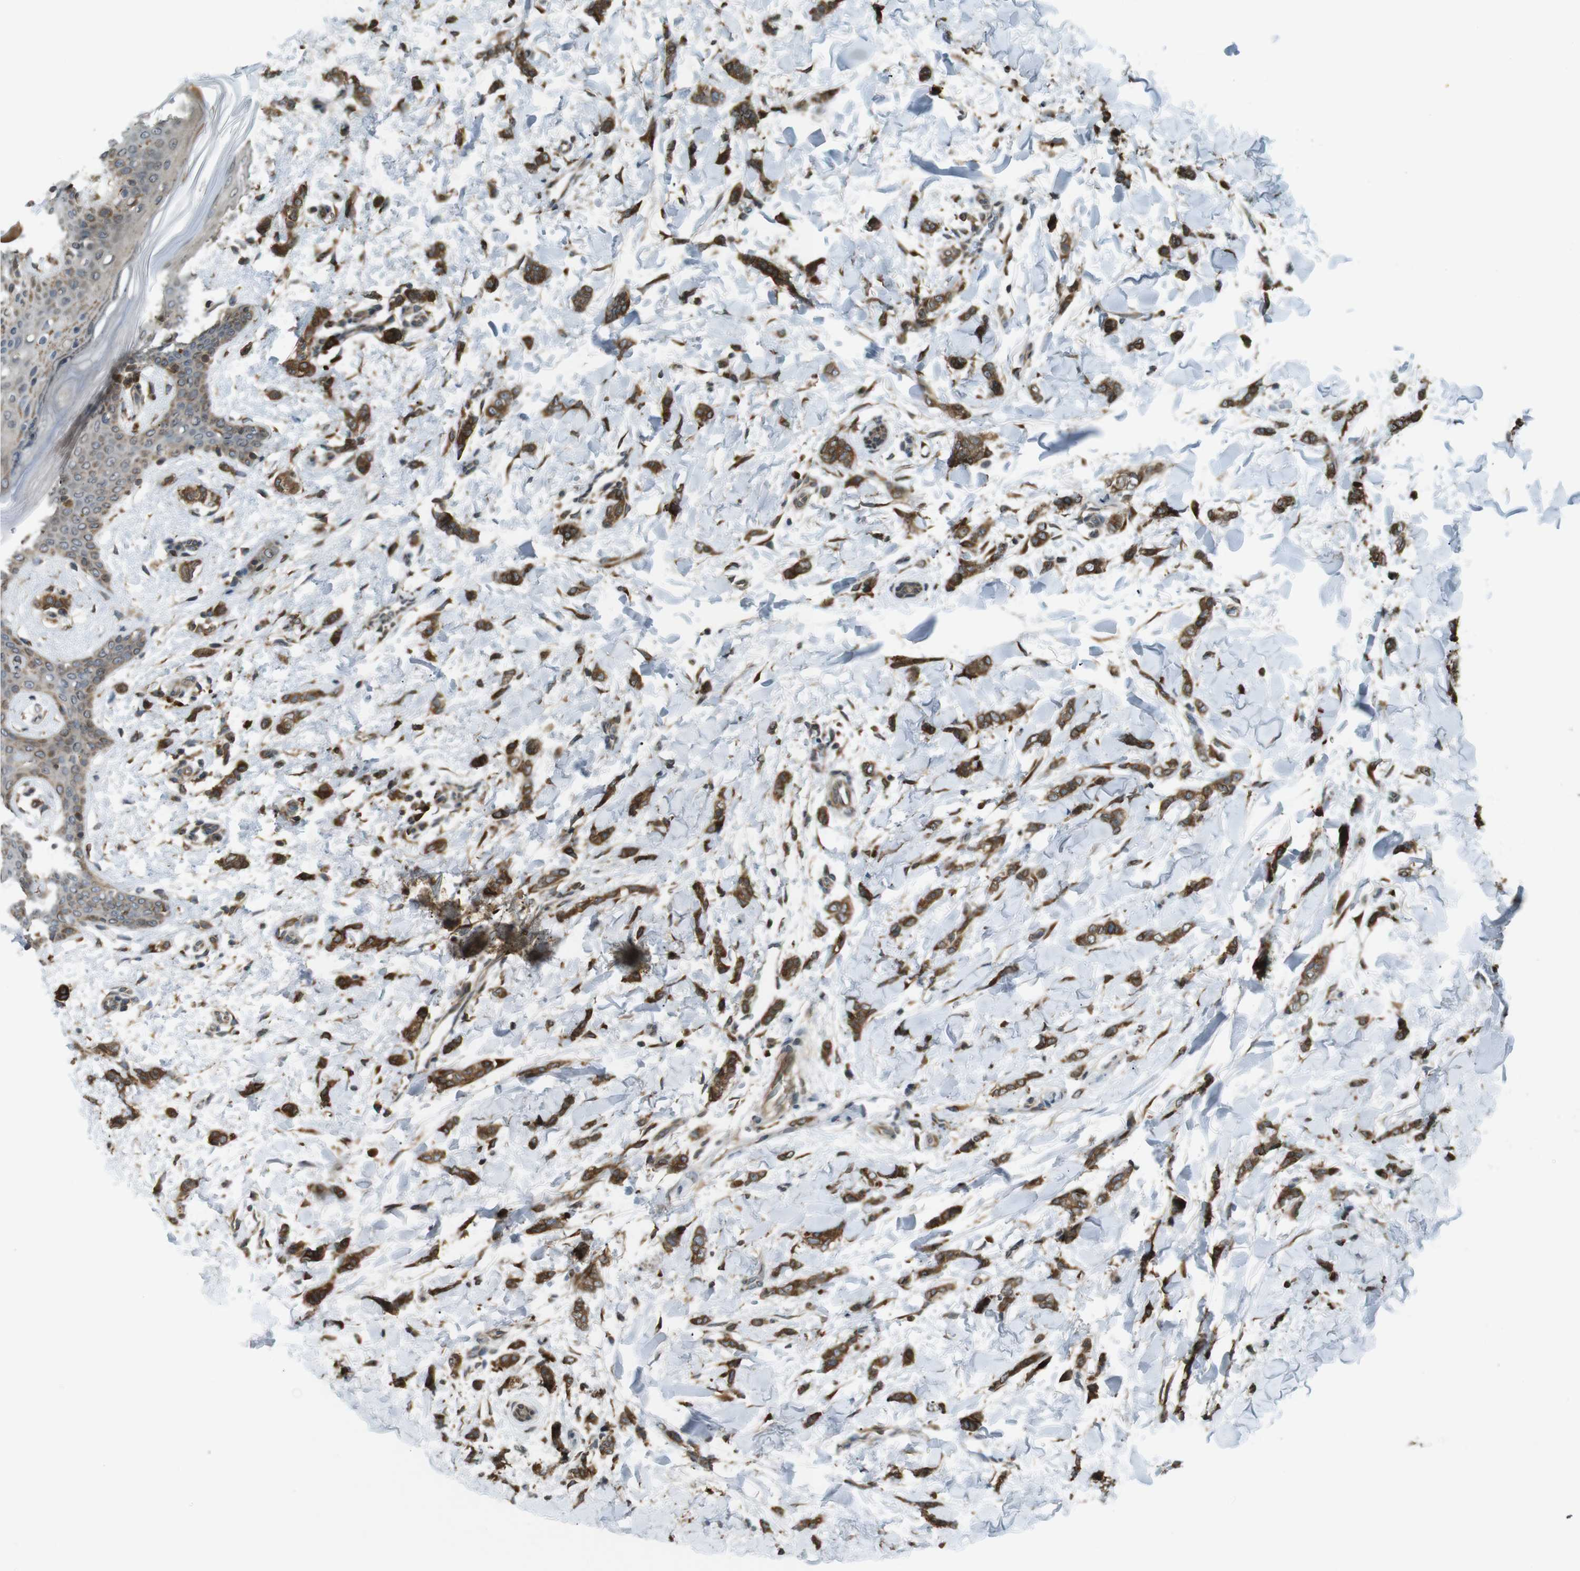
{"staining": {"intensity": "moderate", "quantity": ">75%", "location": "cytoplasmic/membranous"}, "tissue": "breast cancer", "cell_type": "Tumor cells", "image_type": "cancer", "snomed": [{"axis": "morphology", "description": "Lobular carcinoma"}, {"axis": "topography", "description": "Skin"}, {"axis": "topography", "description": "Breast"}], "caption": "Breast lobular carcinoma was stained to show a protein in brown. There is medium levels of moderate cytoplasmic/membranous staining in approximately >75% of tumor cells.", "gene": "TMED4", "patient": {"sex": "female", "age": 46}}